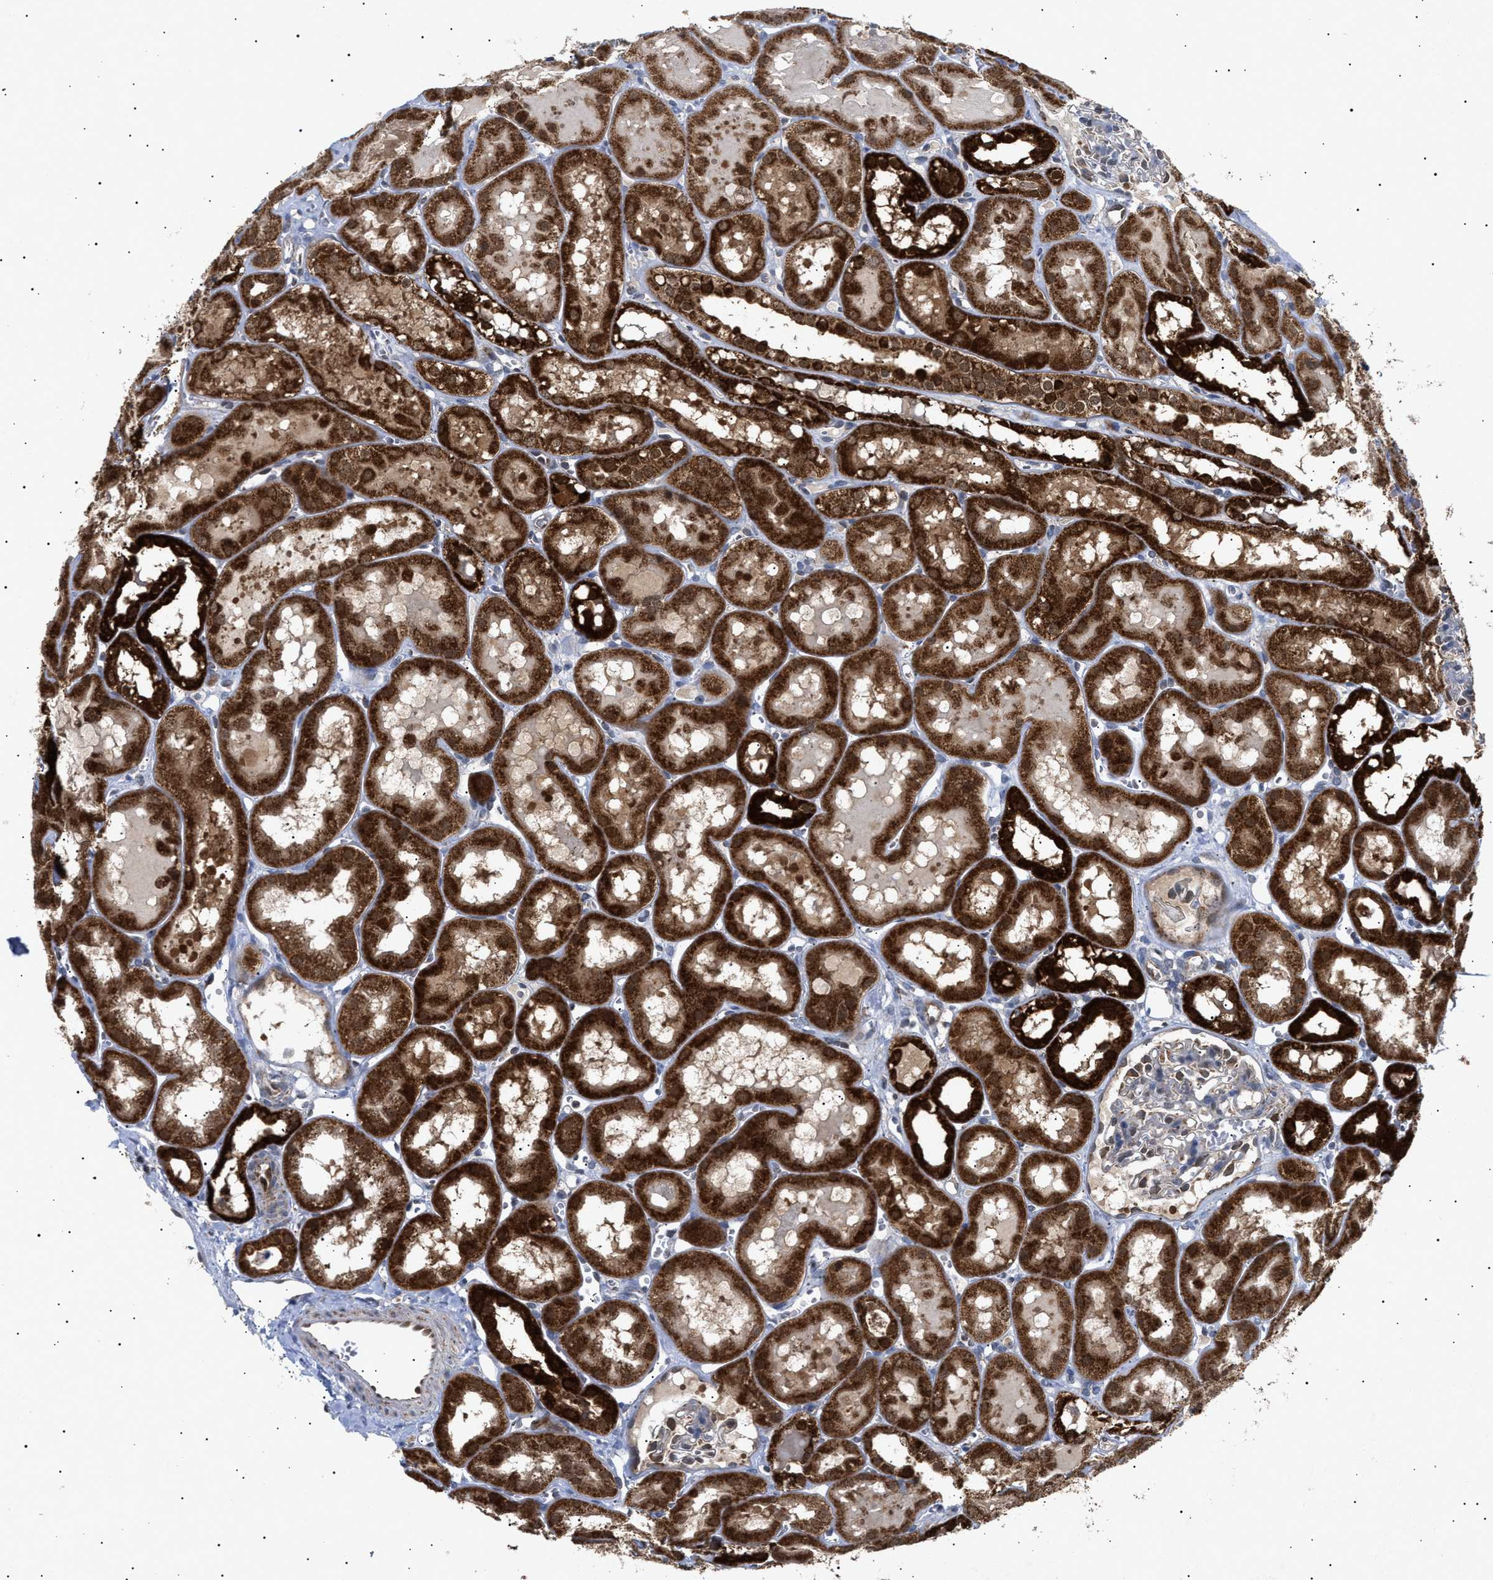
{"staining": {"intensity": "weak", "quantity": "<25%", "location": "cytoplasmic/membranous"}, "tissue": "kidney", "cell_type": "Cells in glomeruli", "image_type": "normal", "snomed": [{"axis": "morphology", "description": "Normal tissue, NOS"}, {"axis": "topography", "description": "Kidney"}, {"axis": "topography", "description": "Urinary bladder"}], "caption": "Micrograph shows no significant protein staining in cells in glomeruli of unremarkable kidney.", "gene": "SIRT5", "patient": {"sex": "male", "age": 16}}